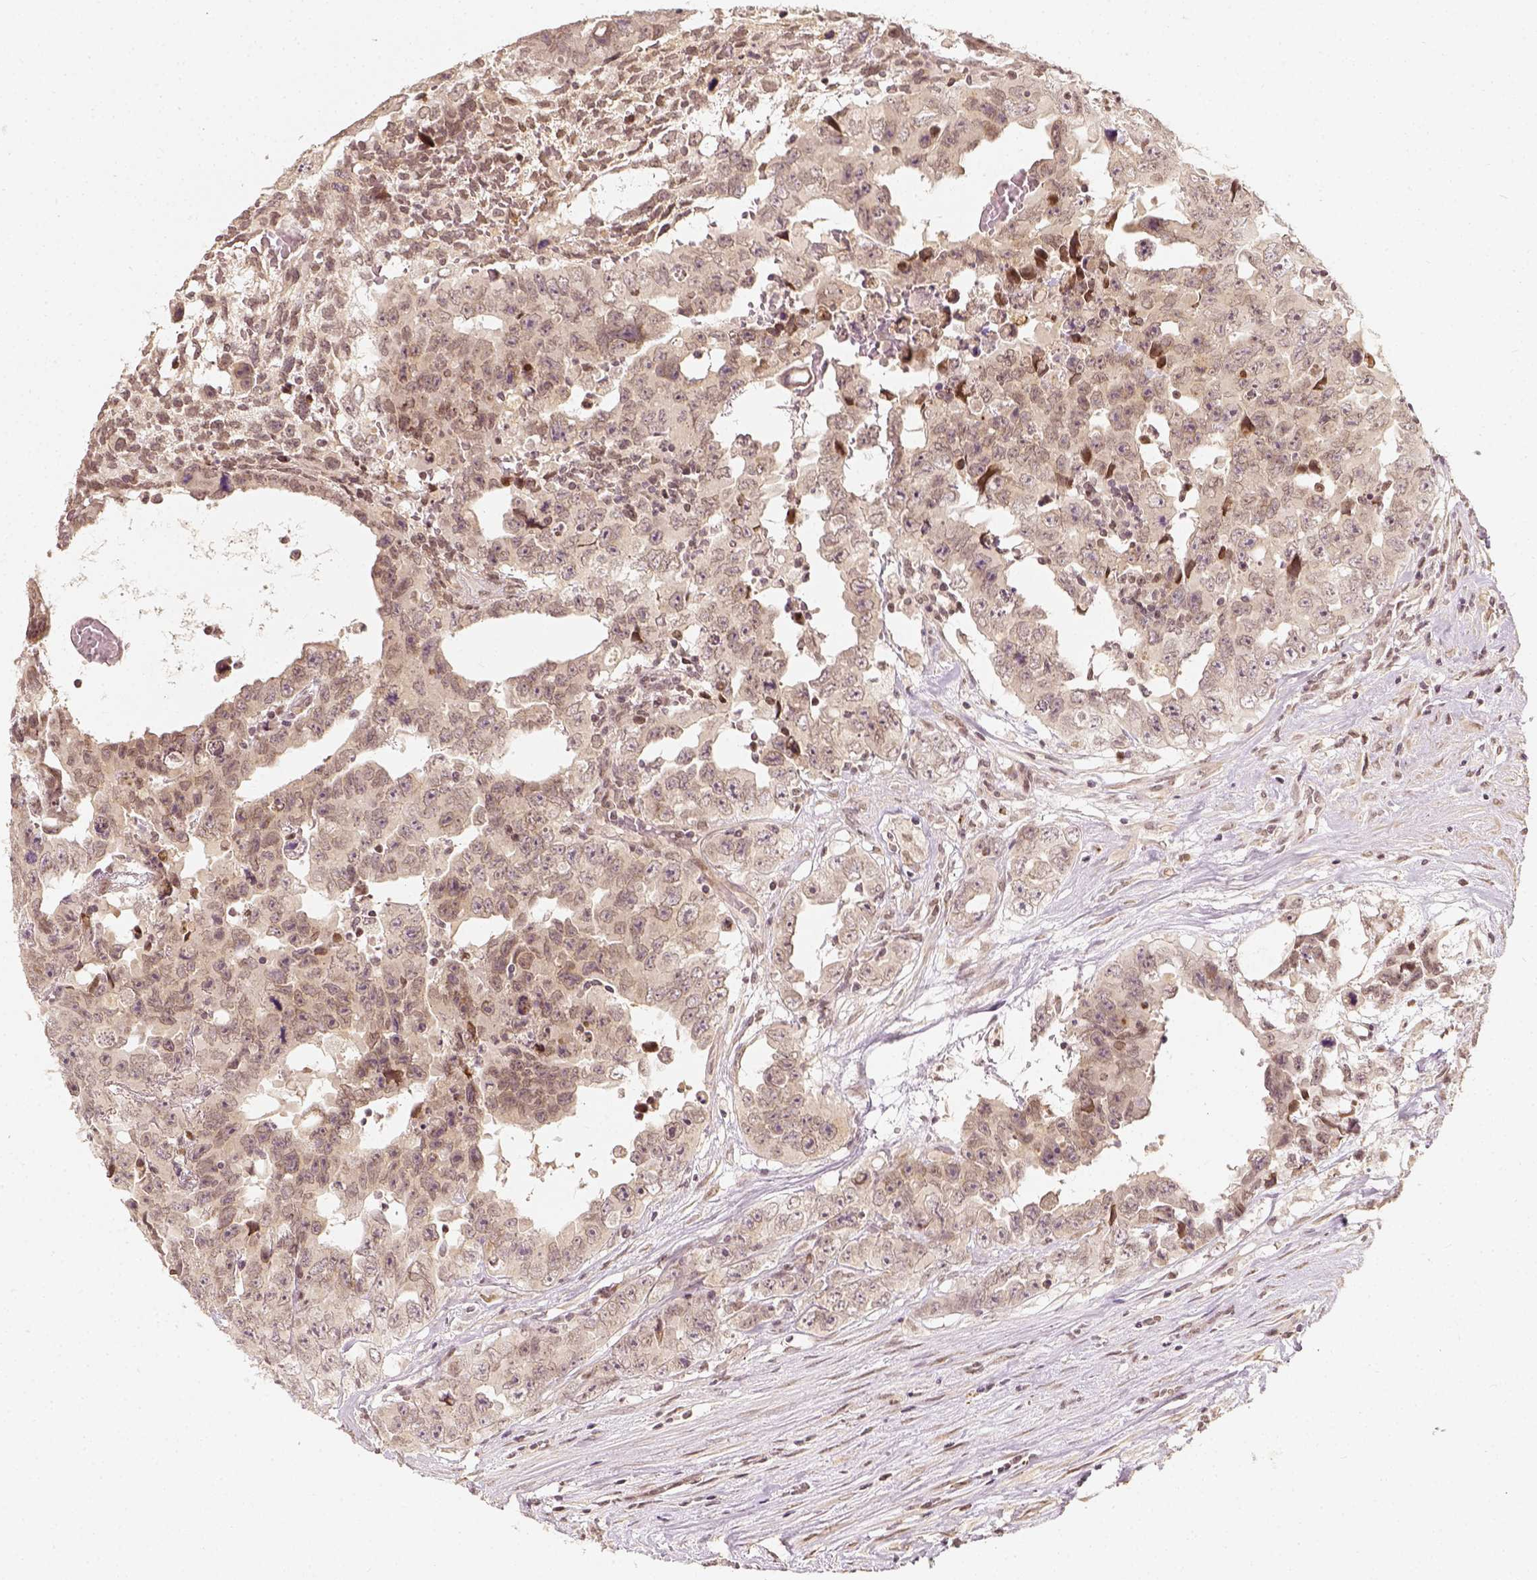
{"staining": {"intensity": "negative", "quantity": "none", "location": "none"}, "tissue": "testis cancer", "cell_type": "Tumor cells", "image_type": "cancer", "snomed": [{"axis": "morphology", "description": "Carcinoma, Embryonal, NOS"}, {"axis": "topography", "description": "Testis"}], "caption": "IHC photomicrograph of testis cancer stained for a protein (brown), which reveals no positivity in tumor cells. Nuclei are stained in blue.", "gene": "ZMAT3", "patient": {"sex": "male", "age": 24}}